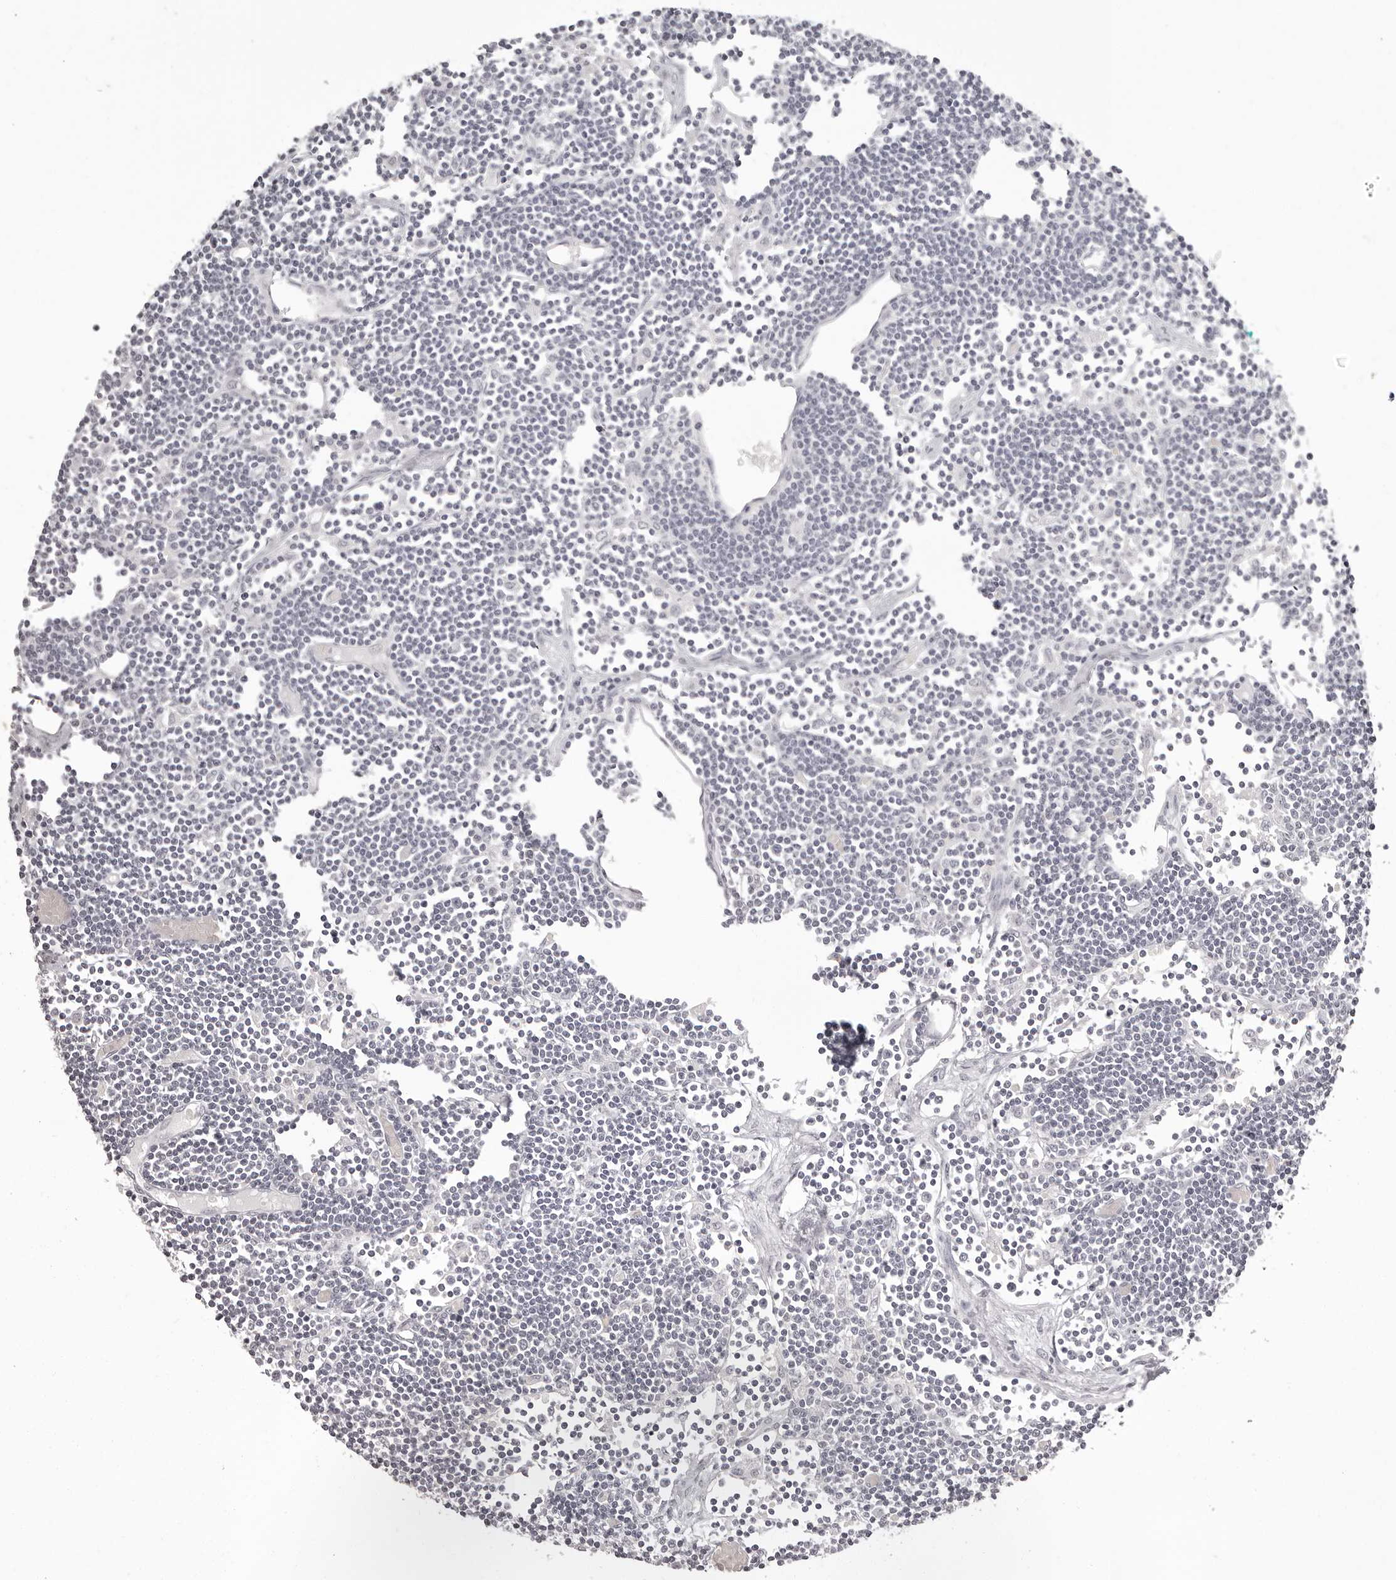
{"staining": {"intensity": "negative", "quantity": "none", "location": "none"}, "tissue": "lymph node", "cell_type": "Germinal center cells", "image_type": "normal", "snomed": [{"axis": "morphology", "description": "Normal tissue, NOS"}, {"axis": "topography", "description": "Lymph node"}], "caption": "Immunohistochemical staining of normal lymph node displays no significant positivity in germinal center cells.", "gene": "C8orf74", "patient": {"sex": "female", "age": 11}}